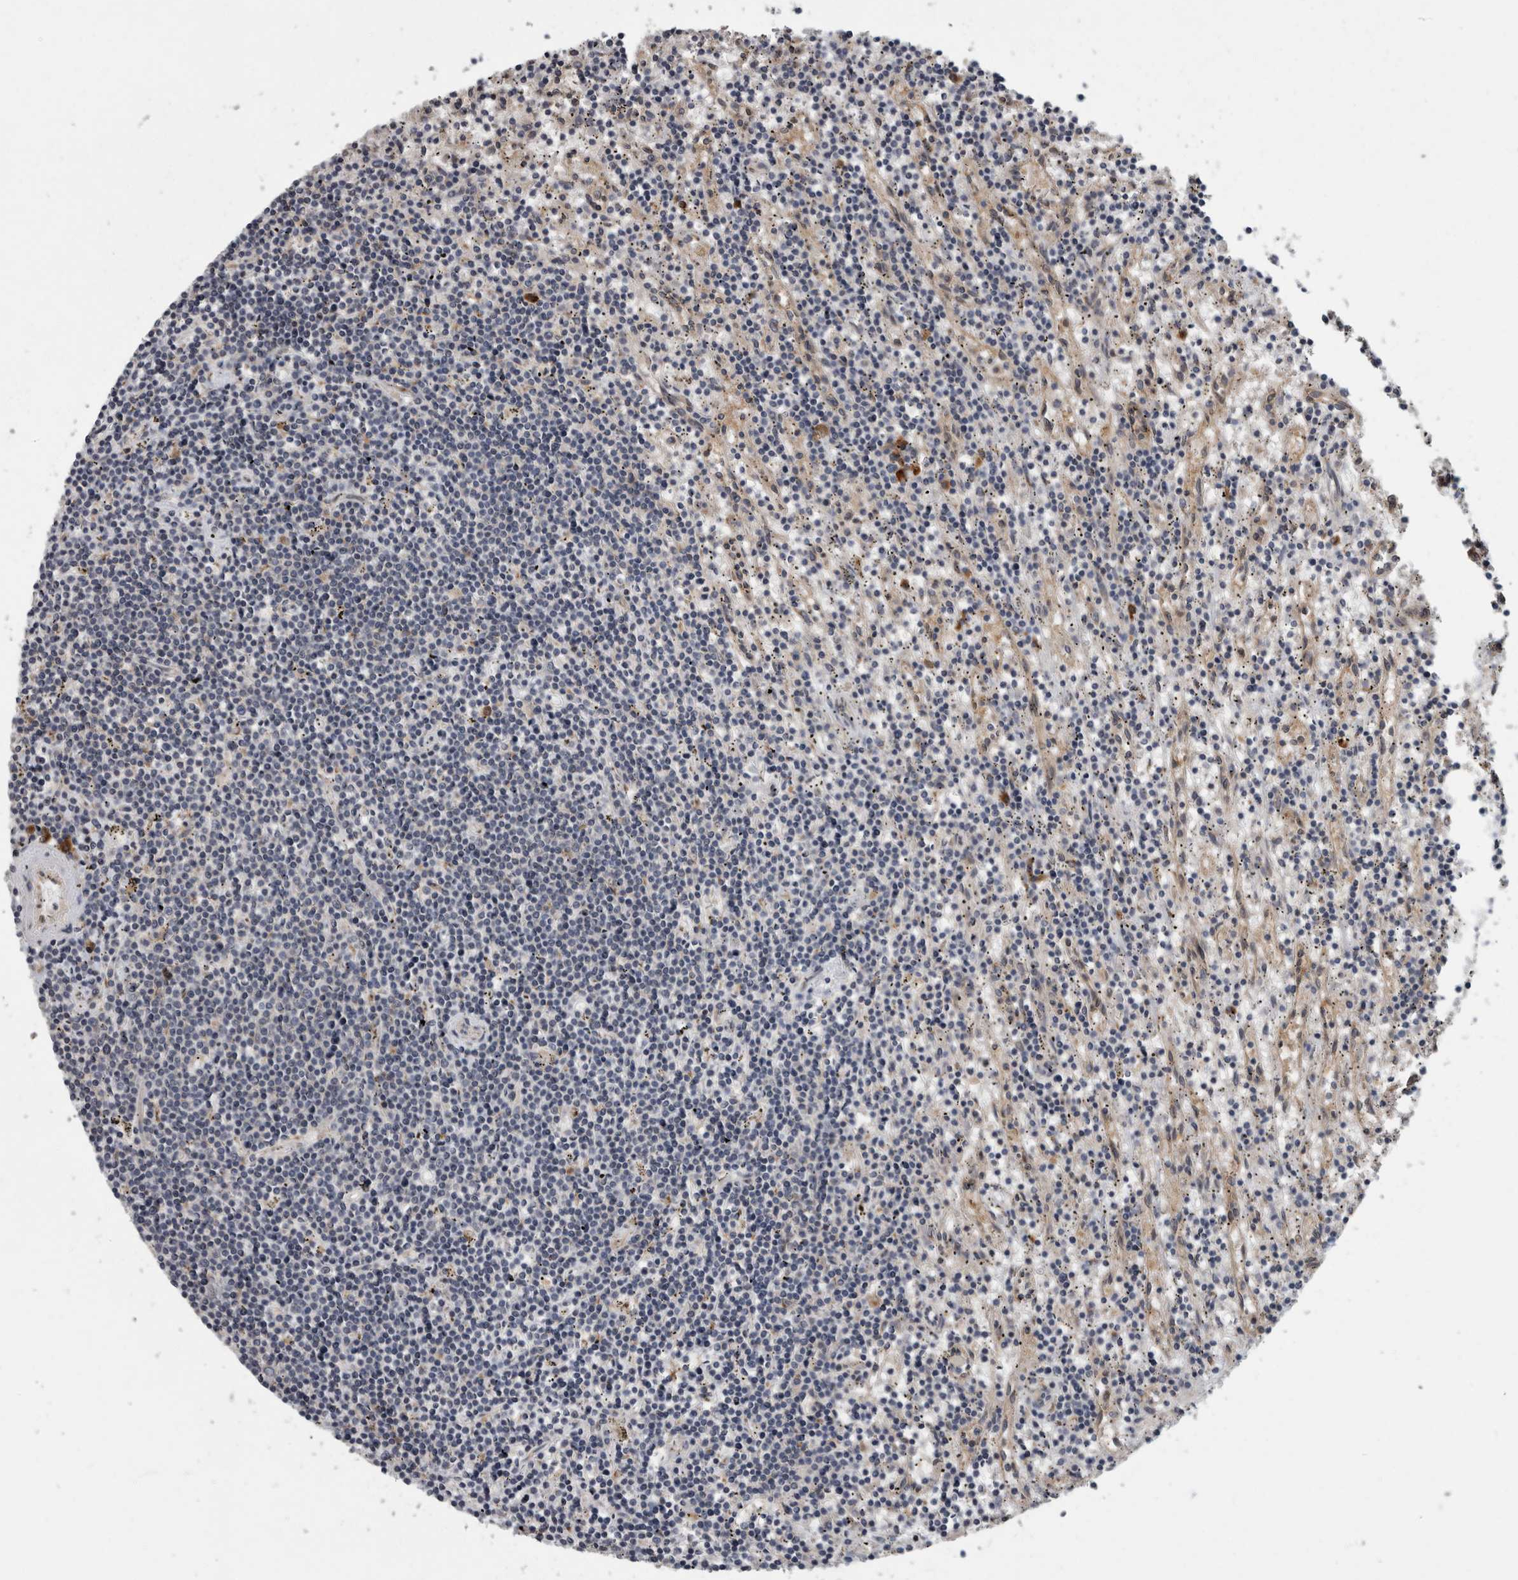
{"staining": {"intensity": "negative", "quantity": "none", "location": "none"}, "tissue": "lymphoma", "cell_type": "Tumor cells", "image_type": "cancer", "snomed": [{"axis": "morphology", "description": "Malignant lymphoma, non-Hodgkin's type, Low grade"}, {"axis": "topography", "description": "Spleen"}], "caption": "This is an IHC micrograph of lymphoma. There is no expression in tumor cells.", "gene": "LMAN2L", "patient": {"sex": "male", "age": 76}}